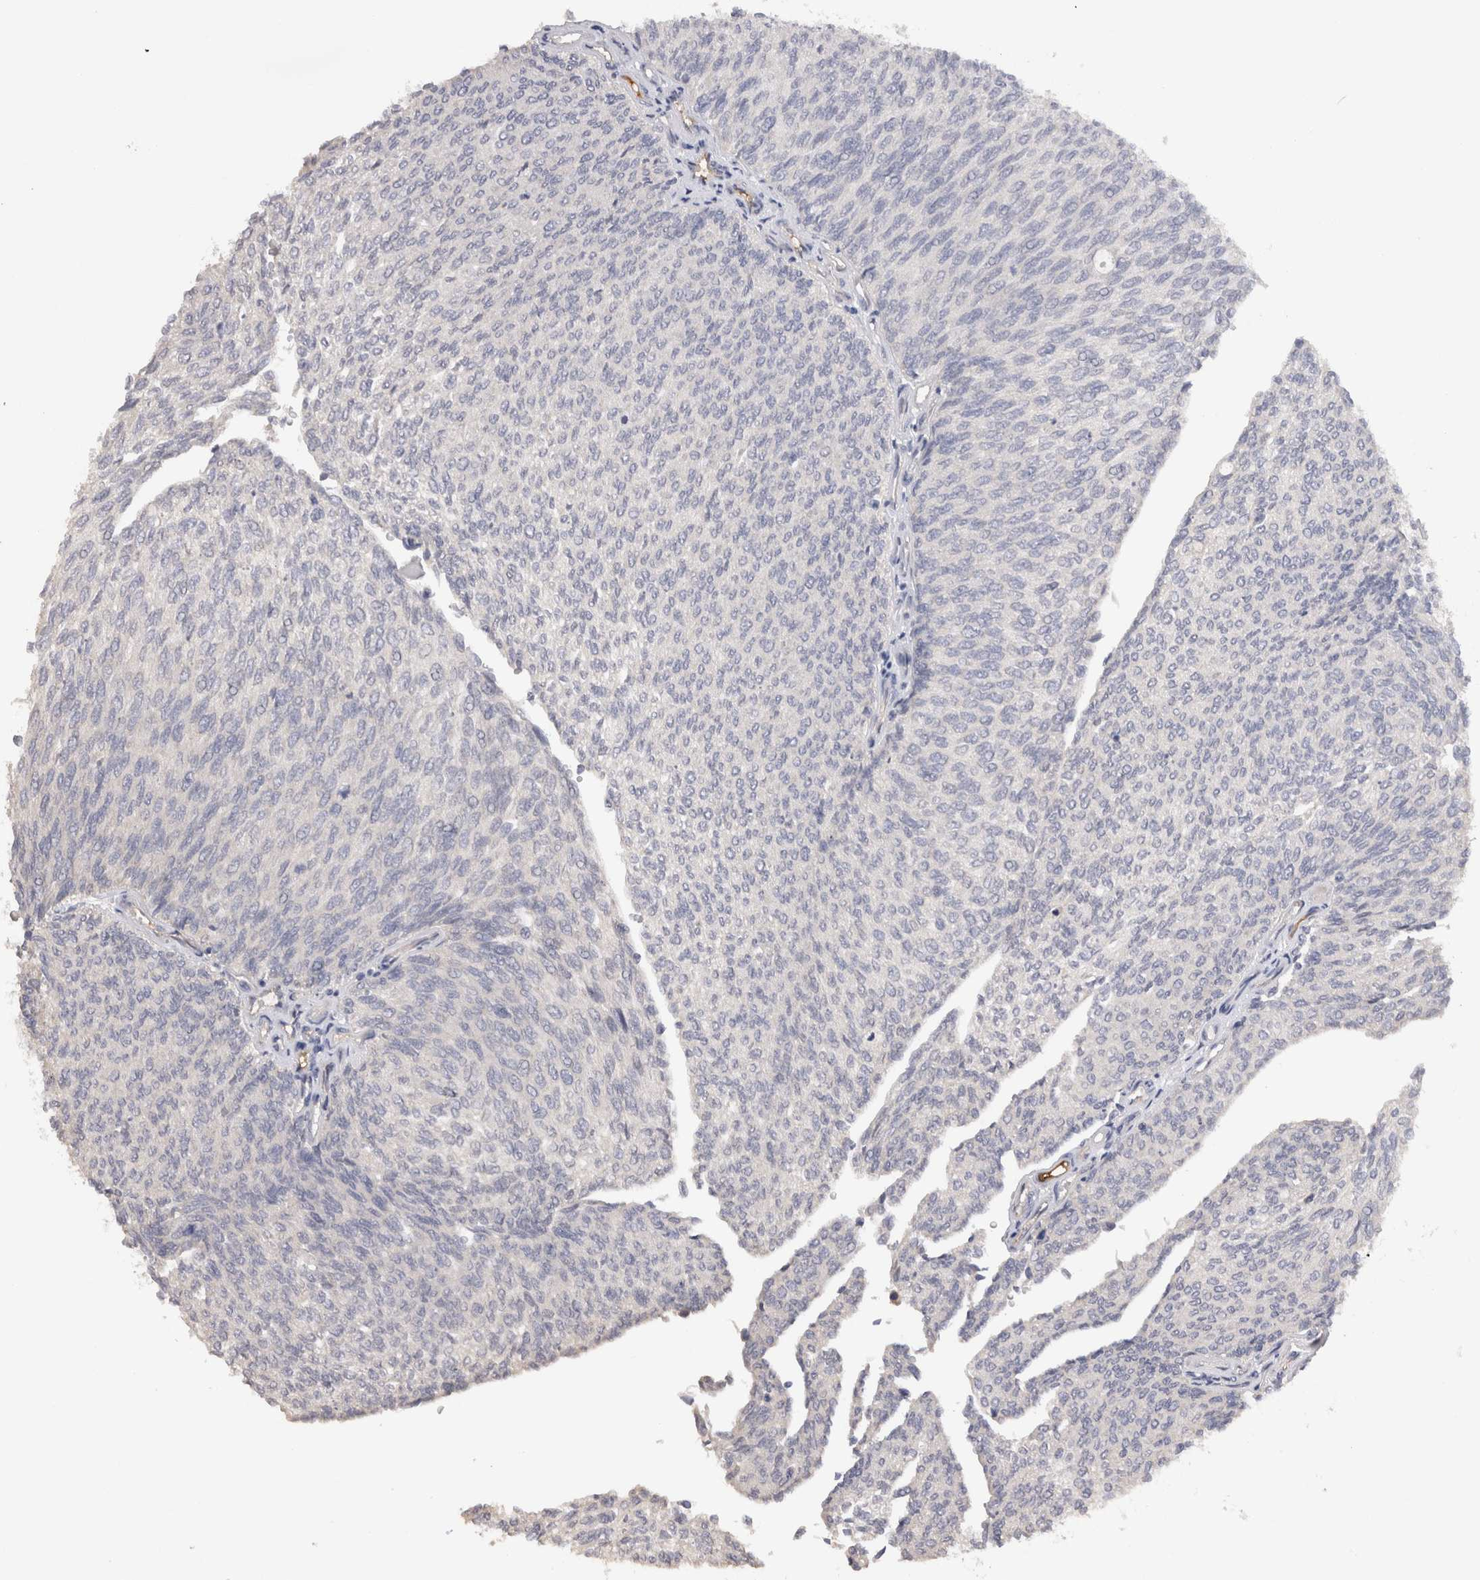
{"staining": {"intensity": "negative", "quantity": "none", "location": "none"}, "tissue": "urothelial cancer", "cell_type": "Tumor cells", "image_type": "cancer", "snomed": [{"axis": "morphology", "description": "Urothelial carcinoma, Low grade"}, {"axis": "topography", "description": "Urinary bladder"}], "caption": "Tumor cells show no significant expression in urothelial cancer.", "gene": "CRYBG1", "patient": {"sex": "female", "age": 79}}